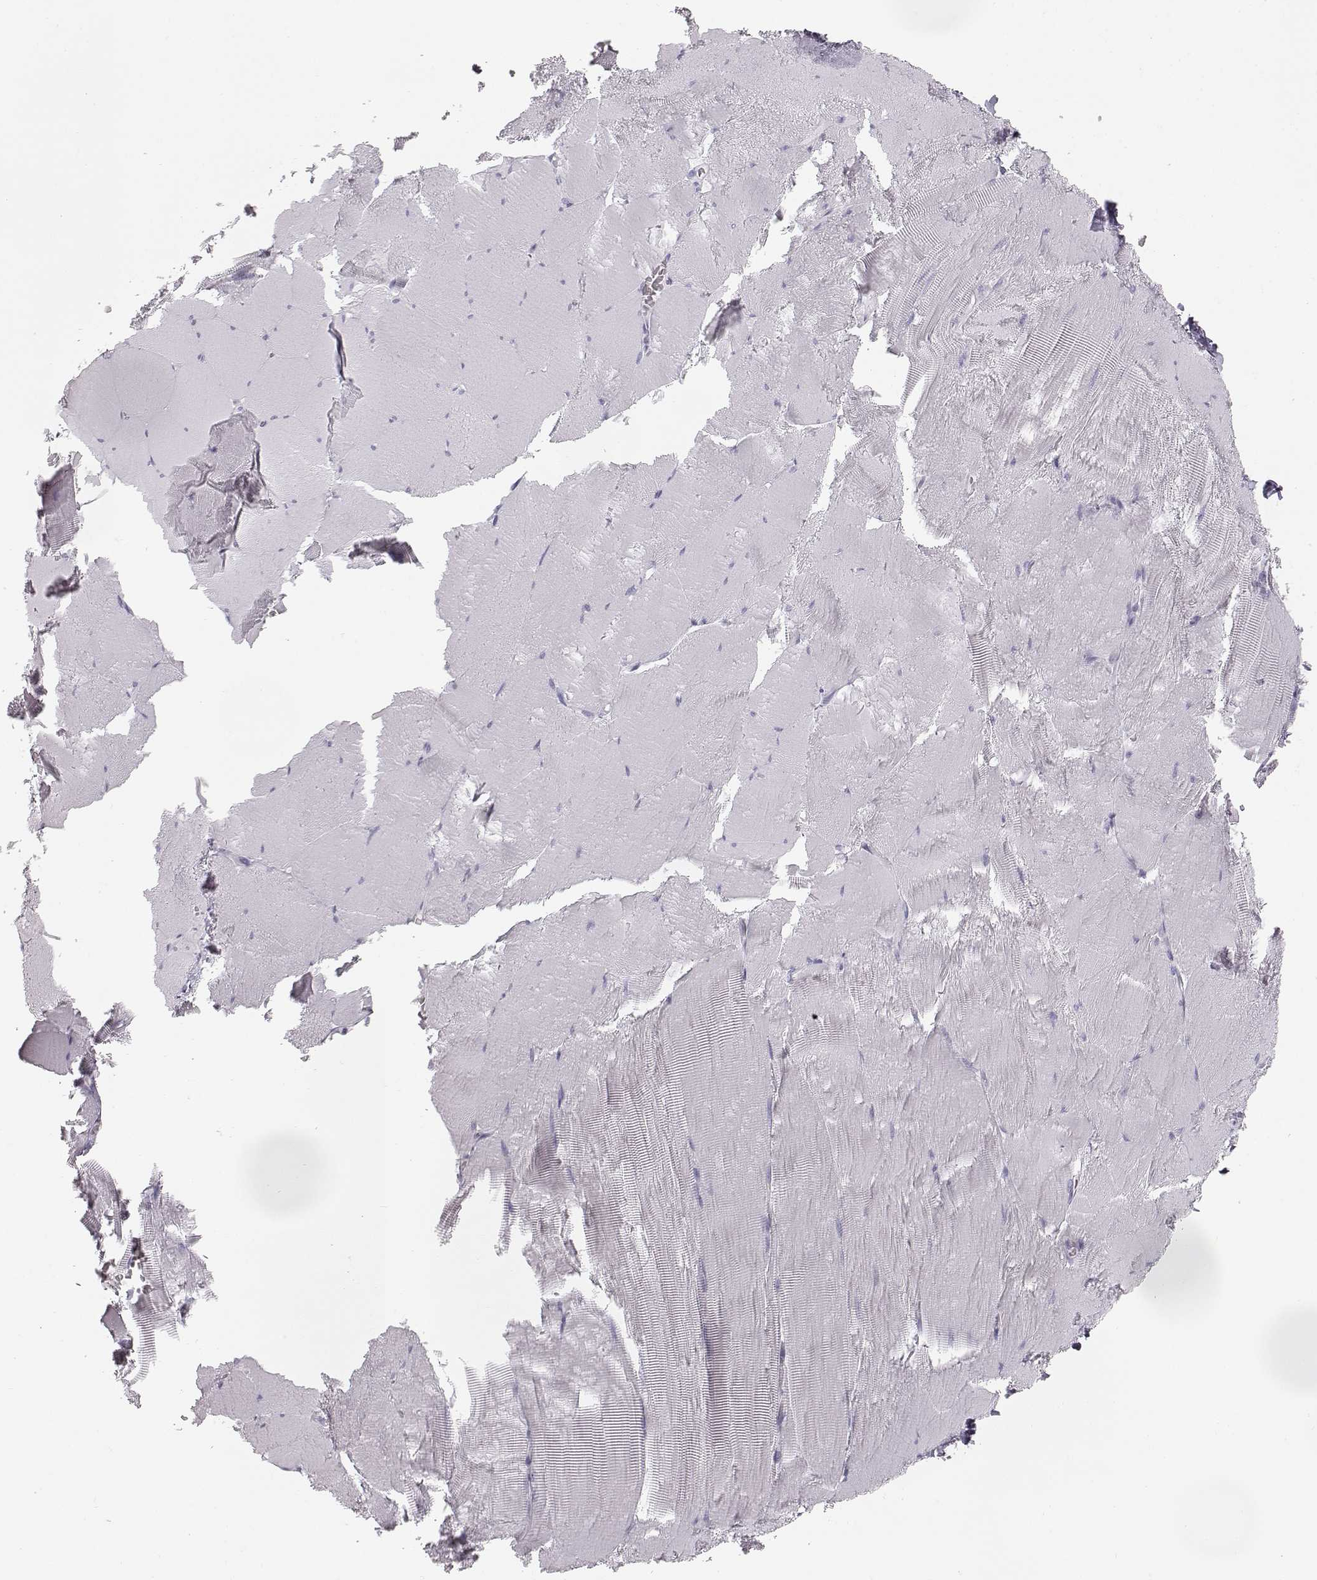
{"staining": {"intensity": "negative", "quantity": "none", "location": "none"}, "tissue": "skeletal muscle", "cell_type": "Myocytes", "image_type": "normal", "snomed": [{"axis": "morphology", "description": "Normal tissue, NOS"}, {"axis": "morphology", "description": "Malignant melanoma, Metastatic site"}, {"axis": "topography", "description": "Skeletal muscle"}], "caption": "Myocytes are negative for protein expression in unremarkable human skeletal muscle. The staining was performed using DAB to visualize the protein expression in brown, while the nuclei were stained in blue with hematoxylin (Magnification: 20x).", "gene": "KRT31", "patient": {"sex": "male", "age": 50}}